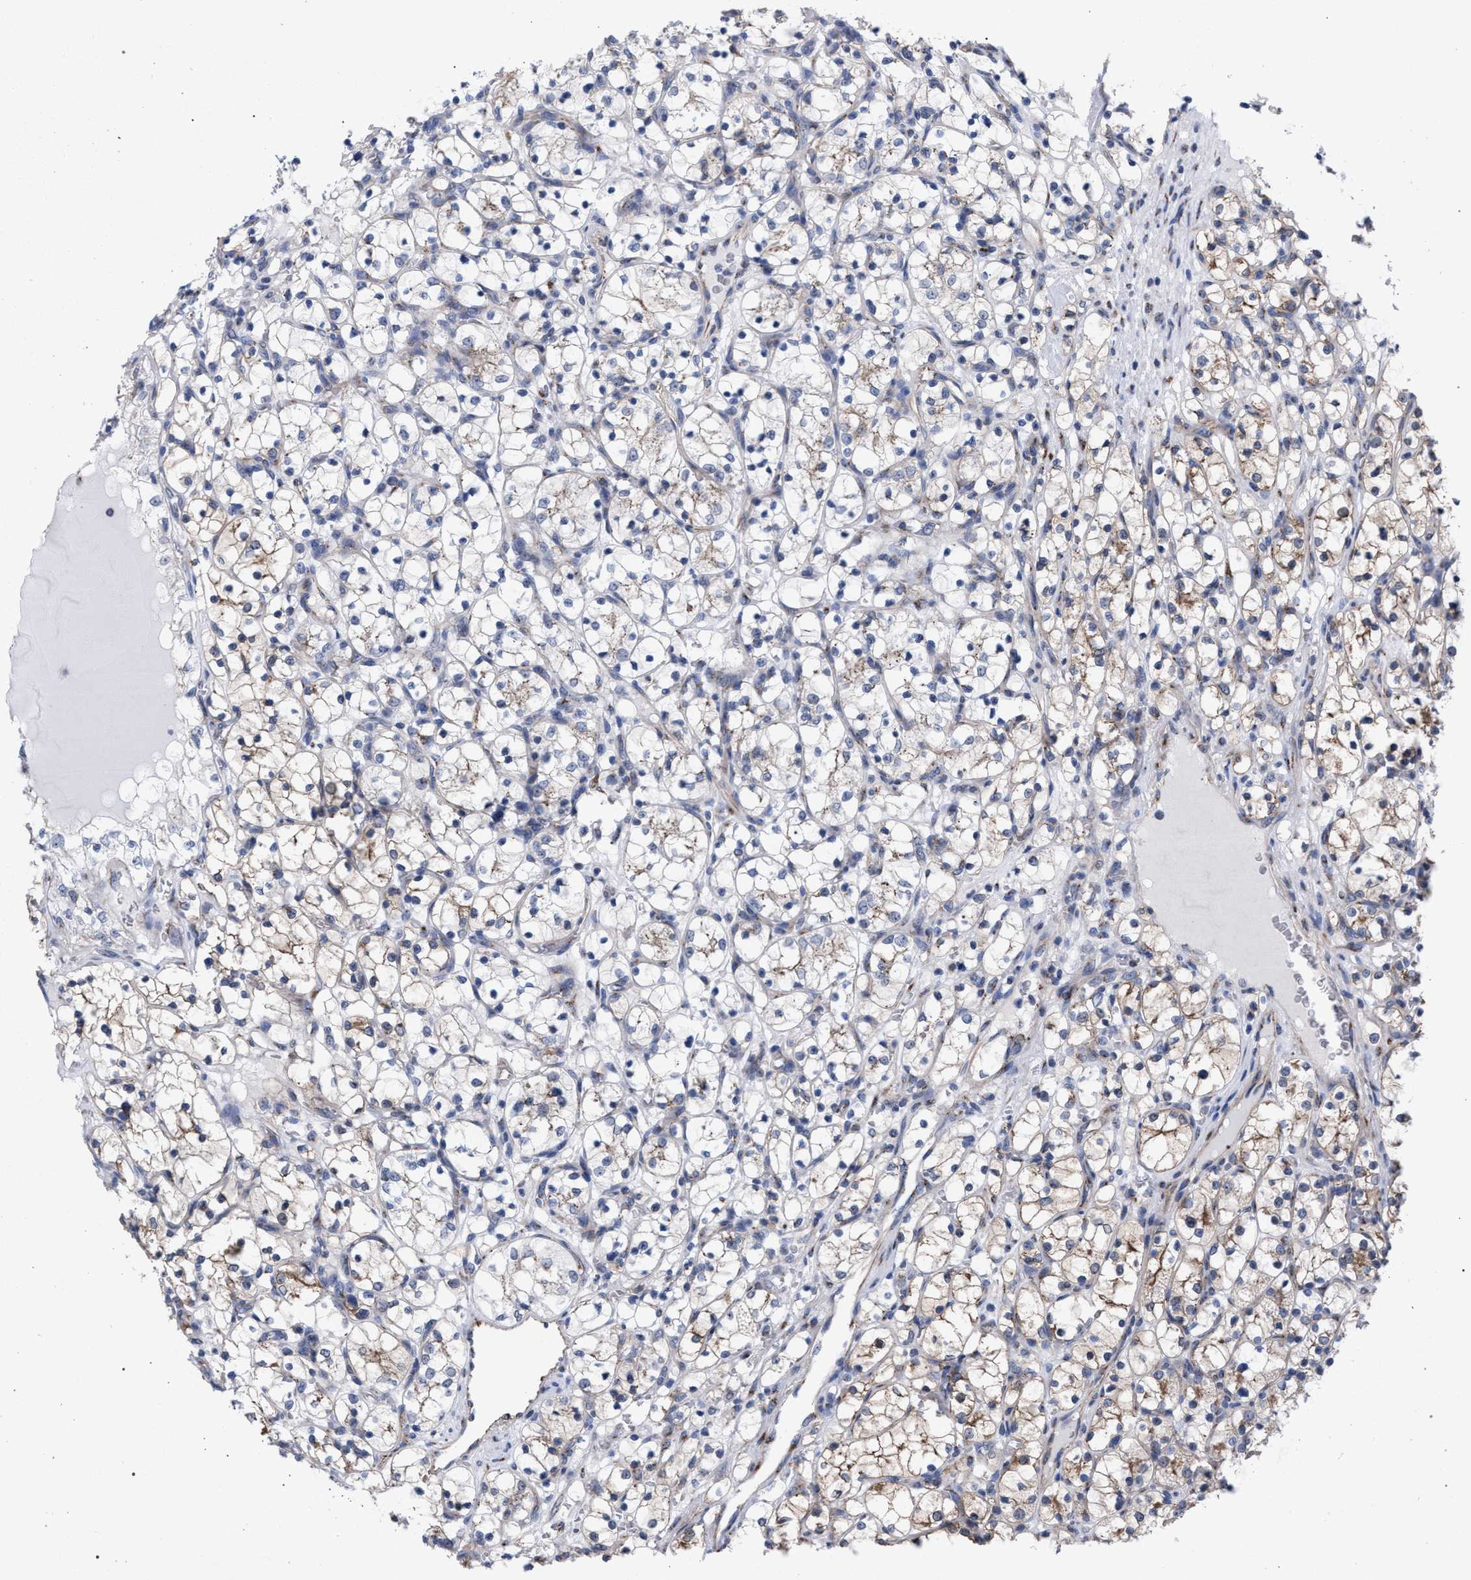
{"staining": {"intensity": "moderate", "quantity": "25%-75%", "location": "cytoplasmic/membranous"}, "tissue": "renal cancer", "cell_type": "Tumor cells", "image_type": "cancer", "snomed": [{"axis": "morphology", "description": "Adenocarcinoma, NOS"}, {"axis": "topography", "description": "Kidney"}], "caption": "Immunohistochemical staining of human renal cancer reveals medium levels of moderate cytoplasmic/membranous expression in about 25%-75% of tumor cells.", "gene": "GOLGA2", "patient": {"sex": "female", "age": 69}}